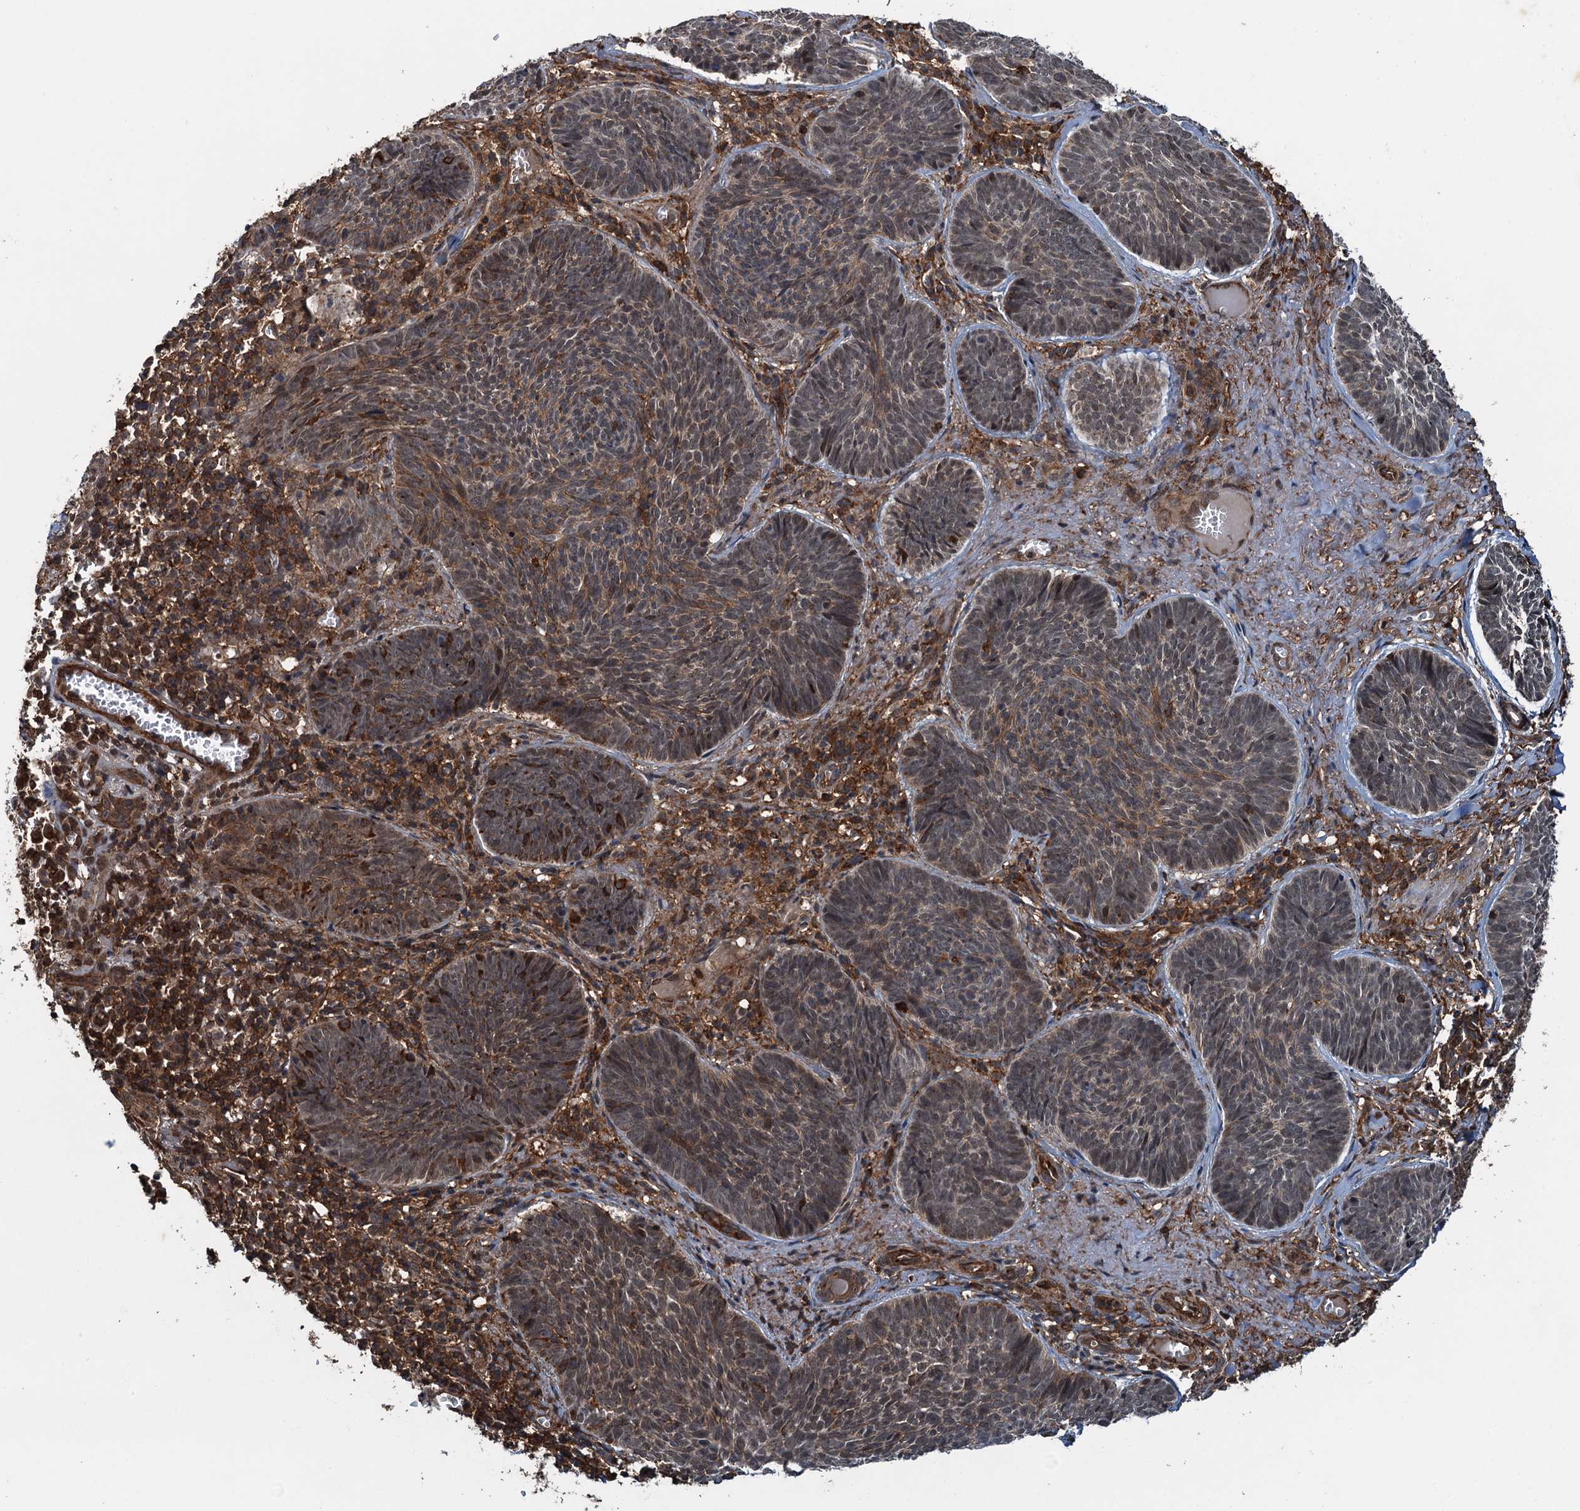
{"staining": {"intensity": "moderate", "quantity": "25%-75%", "location": "cytoplasmic/membranous"}, "tissue": "skin cancer", "cell_type": "Tumor cells", "image_type": "cancer", "snomed": [{"axis": "morphology", "description": "Basal cell carcinoma"}, {"axis": "topography", "description": "Skin"}], "caption": "The micrograph shows a brown stain indicating the presence of a protein in the cytoplasmic/membranous of tumor cells in skin cancer (basal cell carcinoma). The staining was performed using DAB (3,3'-diaminobenzidine) to visualize the protein expression in brown, while the nuclei were stained in blue with hematoxylin (Magnification: 20x).", "gene": "WHAMM", "patient": {"sex": "female", "age": 74}}